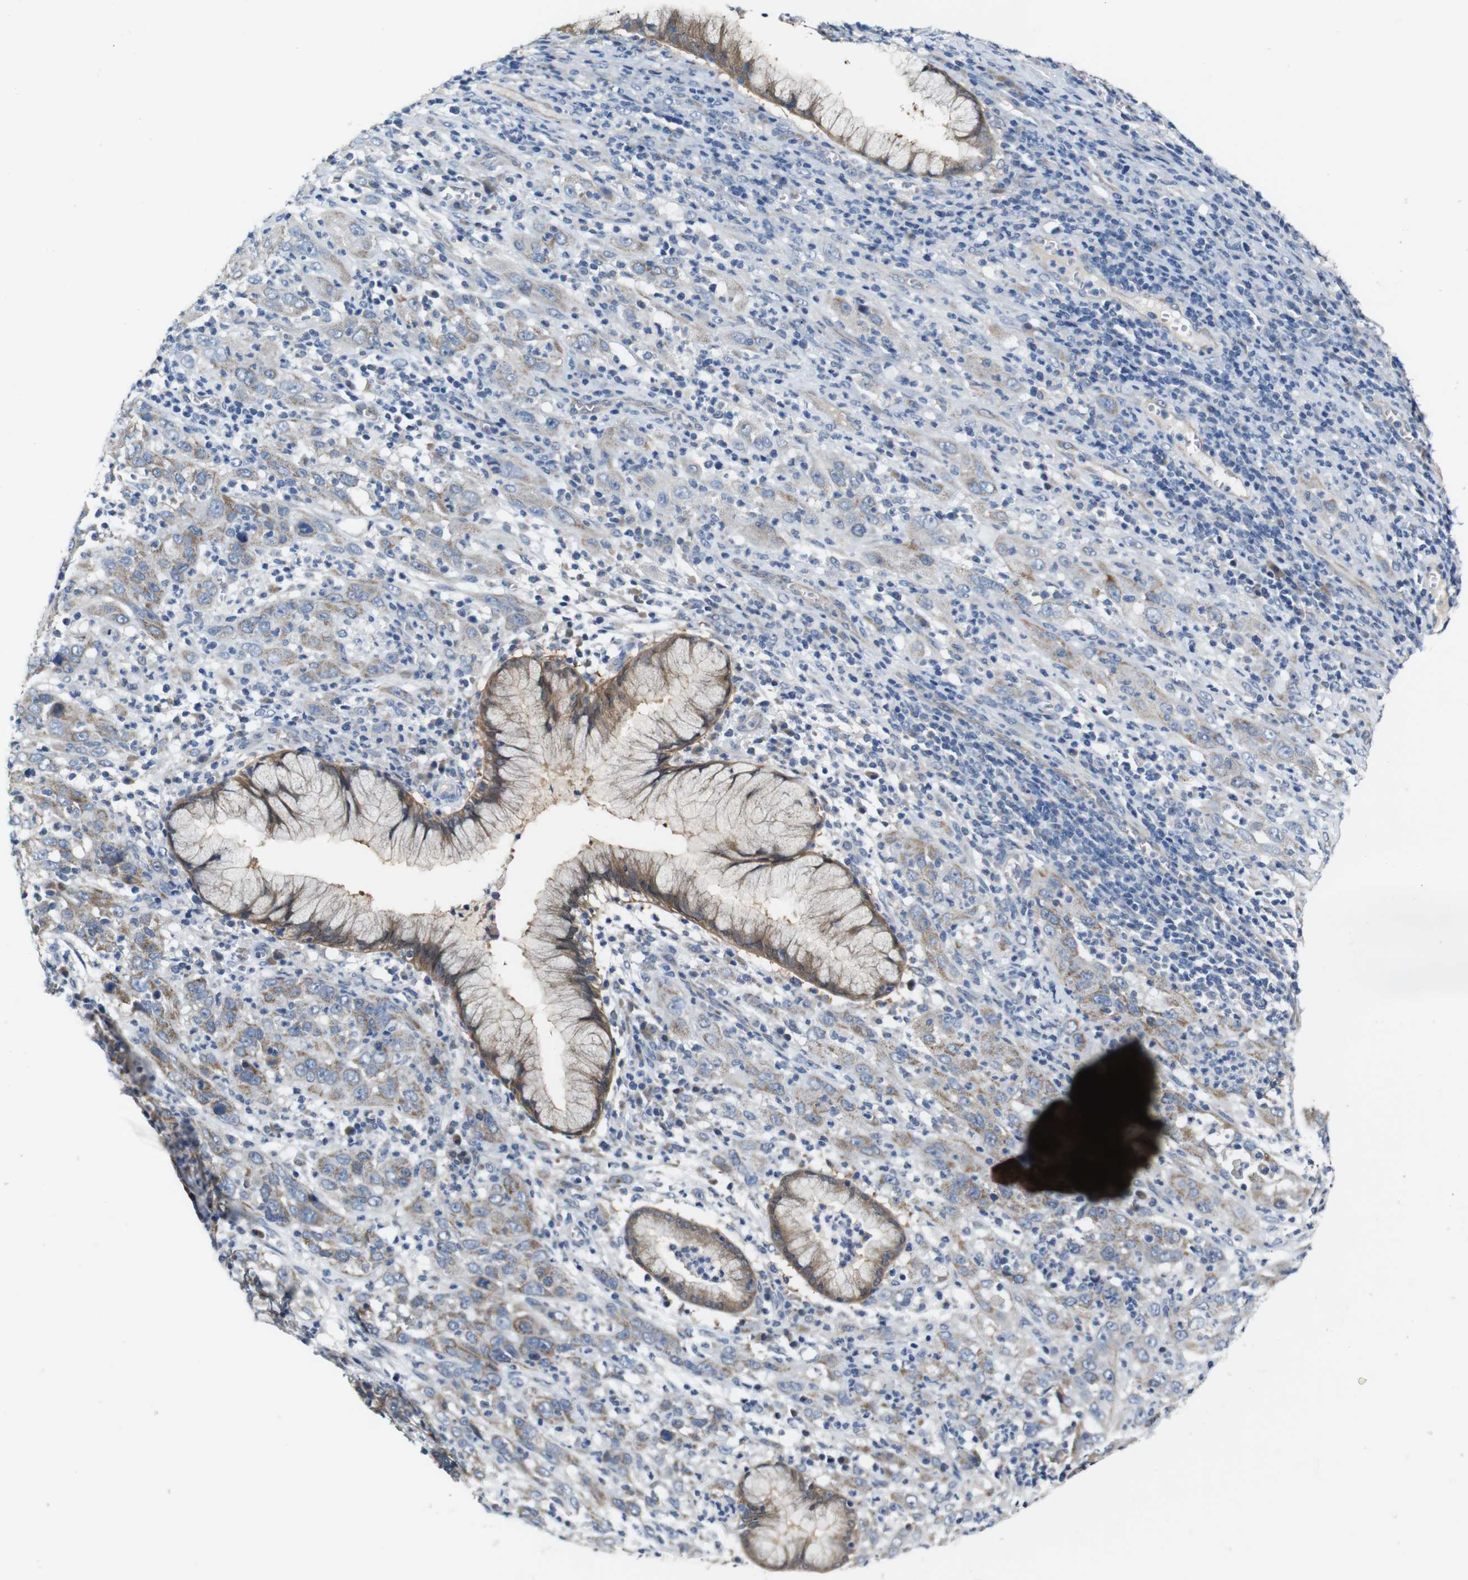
{"staining": {"intensity": "moderate", "quantity": "25%-75%", "location": "cytoplasmic/membranous"}, "tissue": "cervical cancer", "cell_type": "Tumor cells", "image_type": "cancer", "snomed": [{"axis": "morphology", "description": "Squamous cell carcinoma, NOS"}, {"axis": "topography", "description": "Cervix"}], "caption": "Immunohistochemical staining of cervical squamous cell carcinoma shows medium levels of moderate cytoplasmic/membranous positivity in about 25%-75% of tumor cells. The staining is performed using DAB (3,3'-diaminobenzidine) brown chromogen to label protein expression. The nuclei are counter-stained blue using hematoxylin.", "gene": "TBC1D32", "patient": {"sex": "female", "age": 32}}